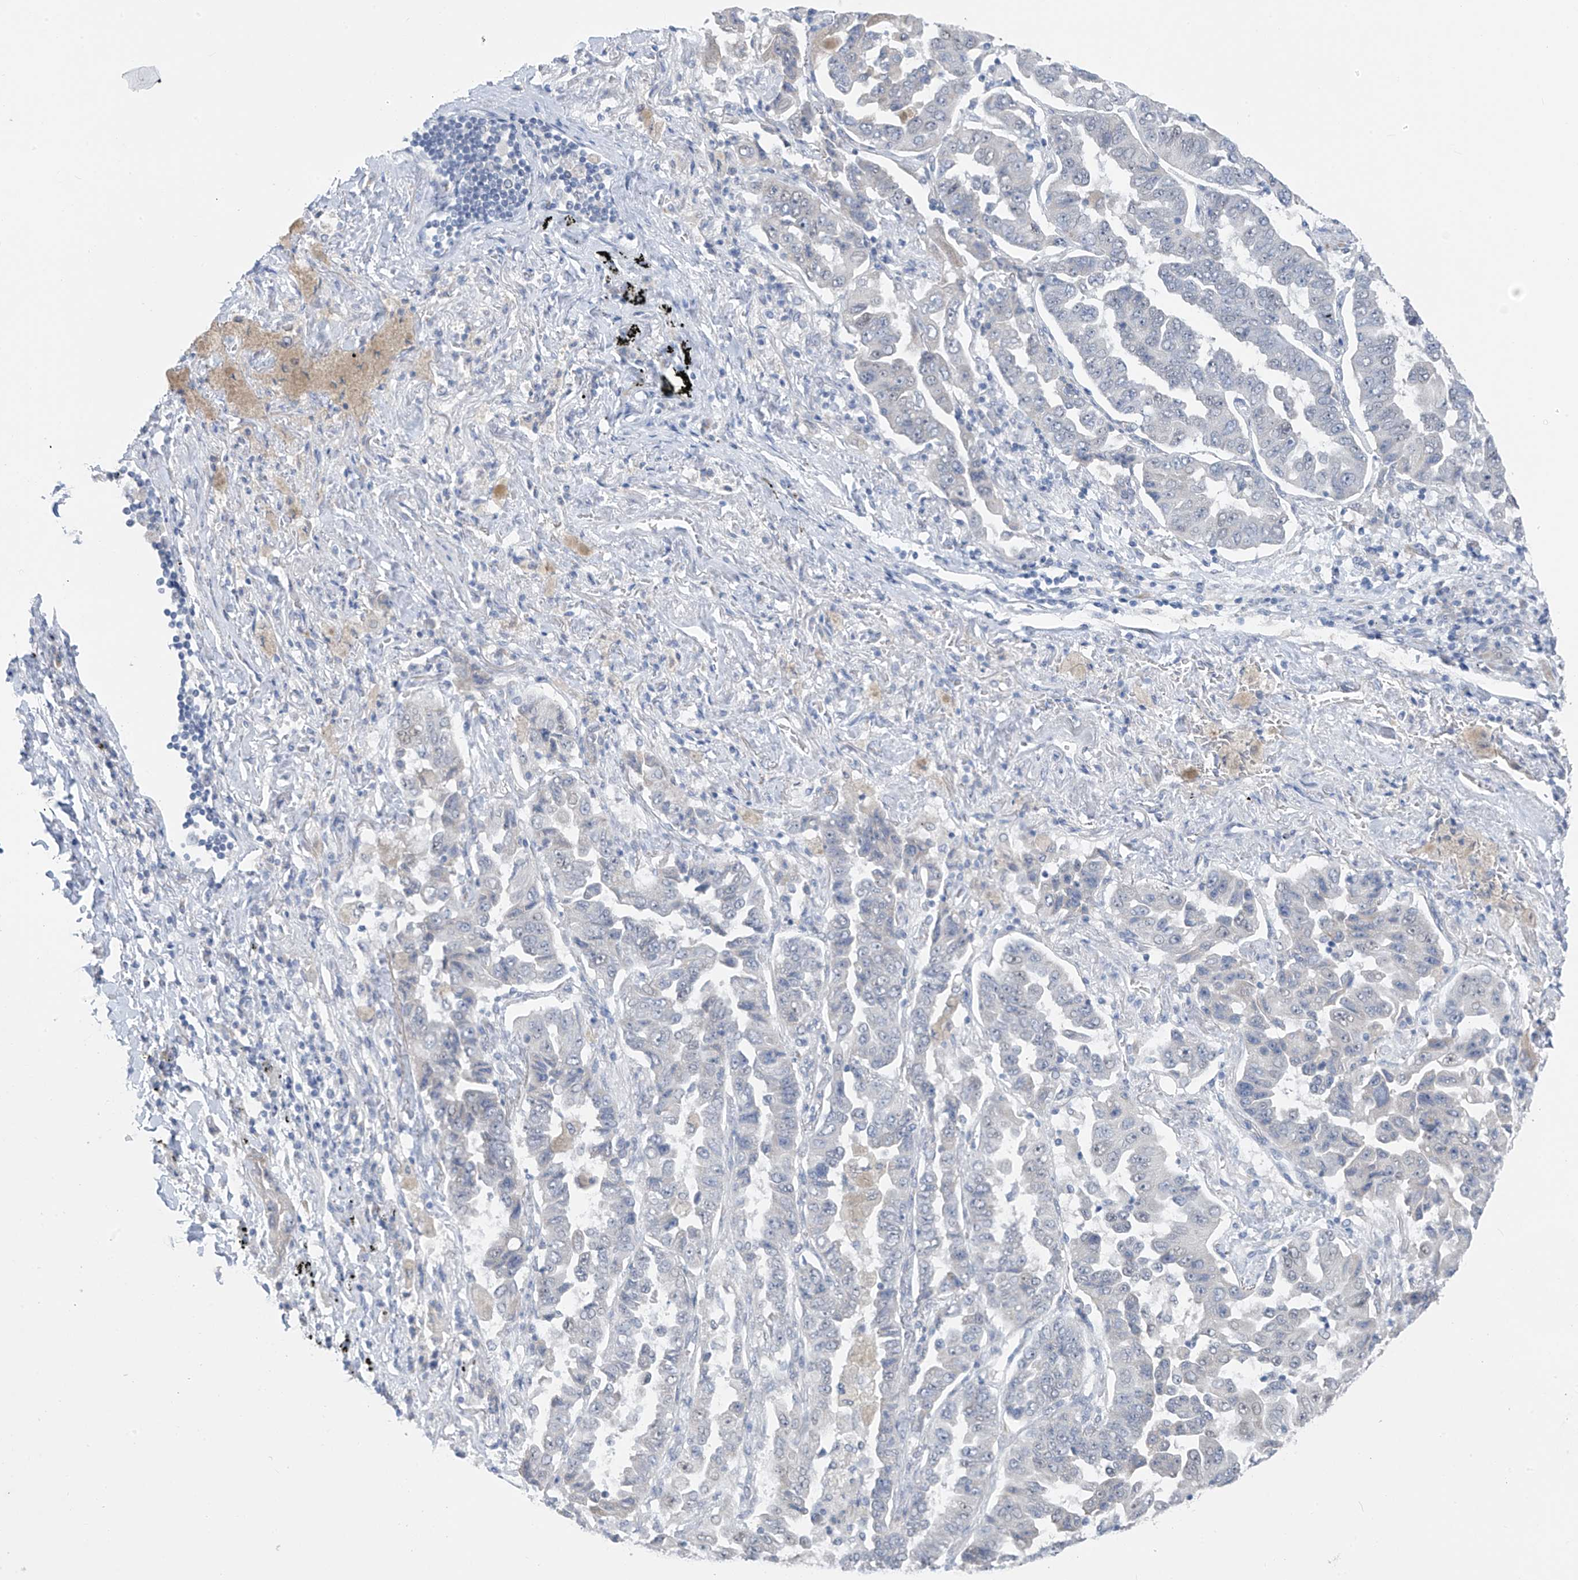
{"staining": {"intensity": "negative", "quantity": "none", "location": "none"}, "tissue": "lung cancer", "cell_type": "Tumor cells", "image_type": "cancer", "snomed": [{"axis": "morphology", "description": "Adenocarcinoma, NOS"}, {"axis": "topography", "description": "Lung"}], "caption": "High power microscopy histopathology image of an immunohistochemistry histopathology image of lung cancer, revealing no significant staining in tumor cells.", "gene": "CYP4V2", "patient": {"sex": "female", "age": 51}}